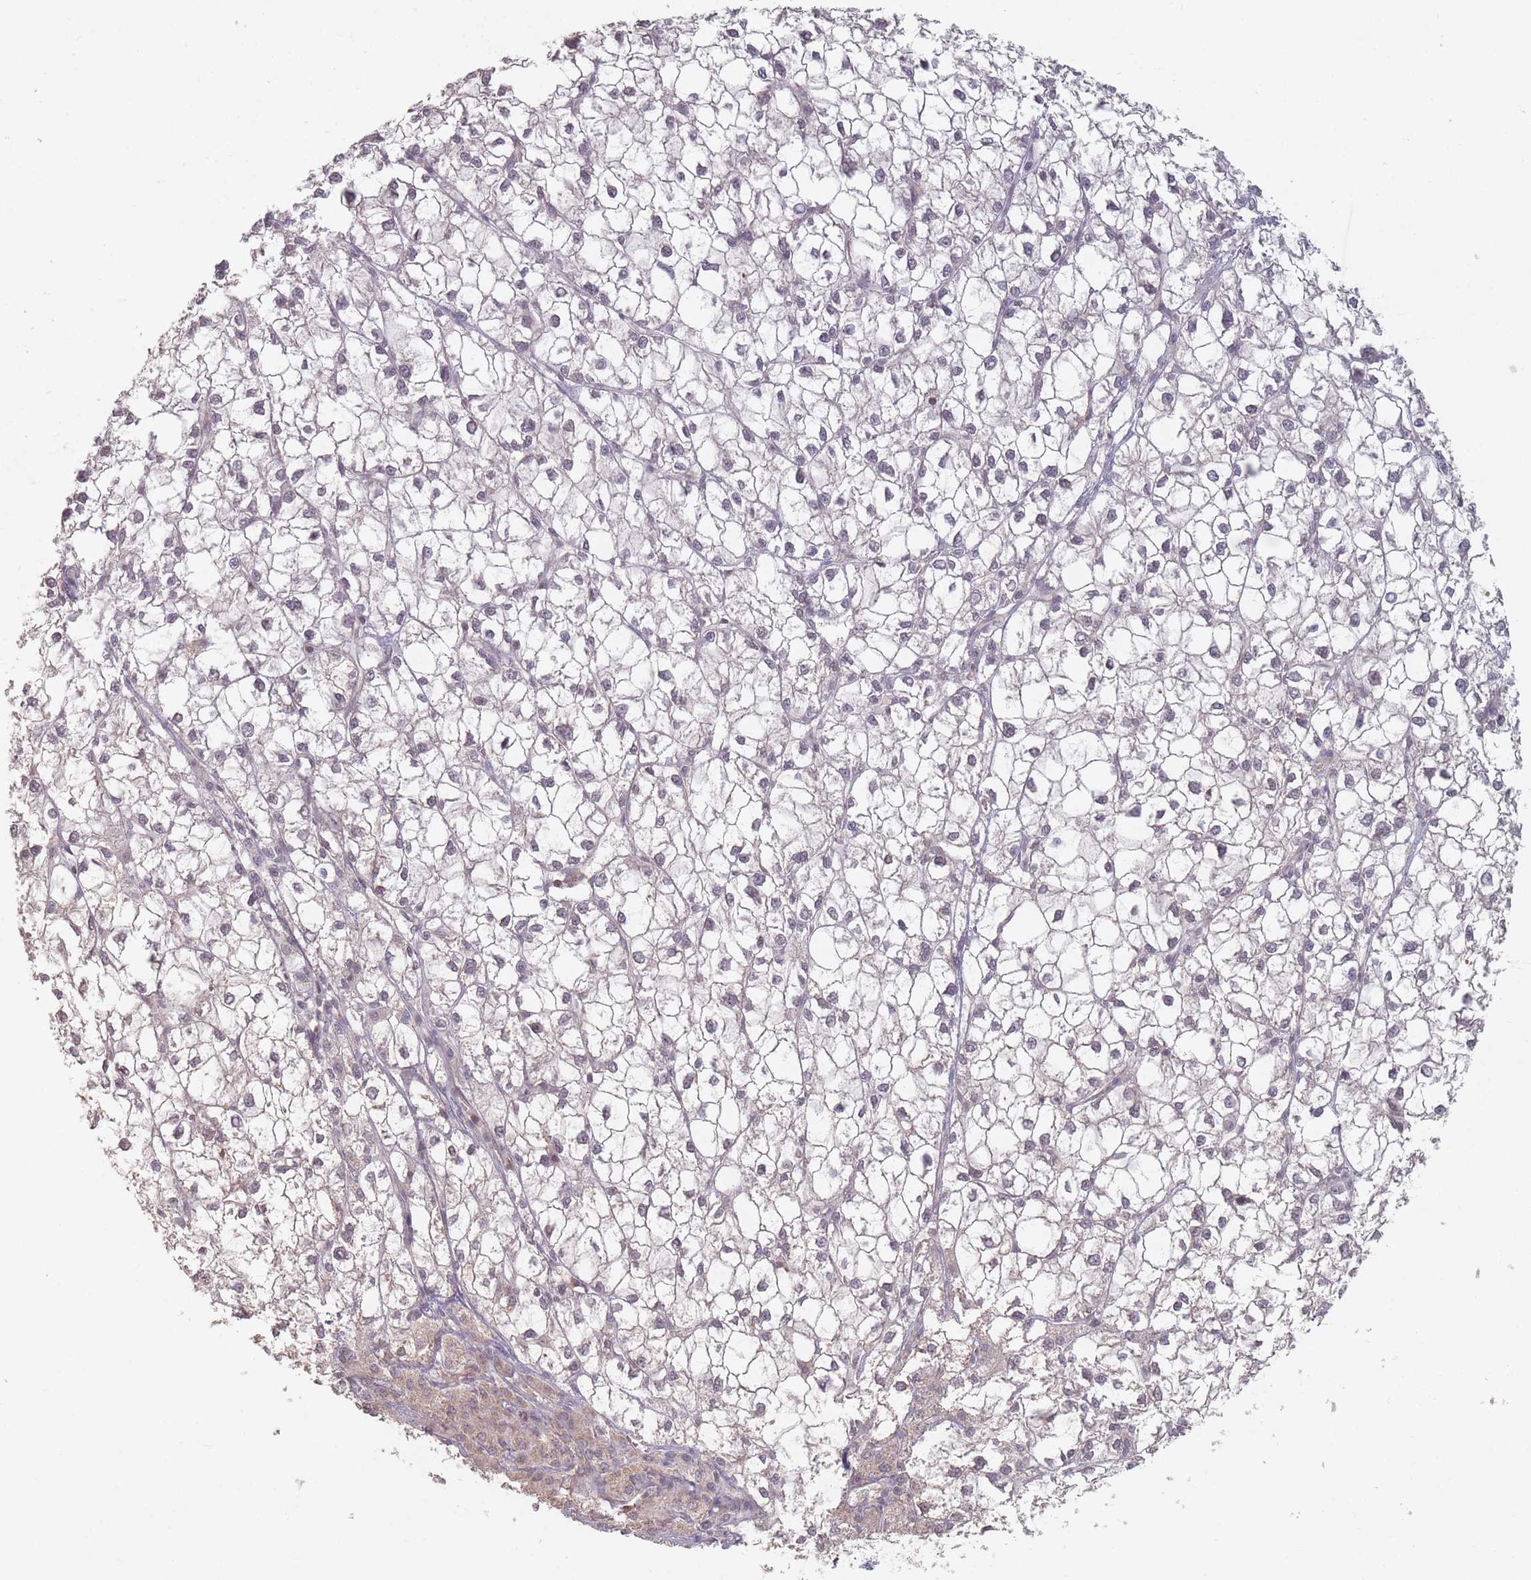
{"staining": {"intensity": "negative", "quantity": "none", "location": "none"}, "tissue": "liver cancer", "cell_type": "Tumor cells", "image_type": "cancer", "snomed": [{"axis": "morphology", "description": "Carcinoma, Hepatocellular, NOS"}, {"axis": "topography", "description": "Liver"}], "caption": "Image shows no protein positivity in tumor cells of liver cancer (hepatocellular carcinoma) tissue.", "gene": "OR2M4", "patient": {"sex": "female", "age": 43}}